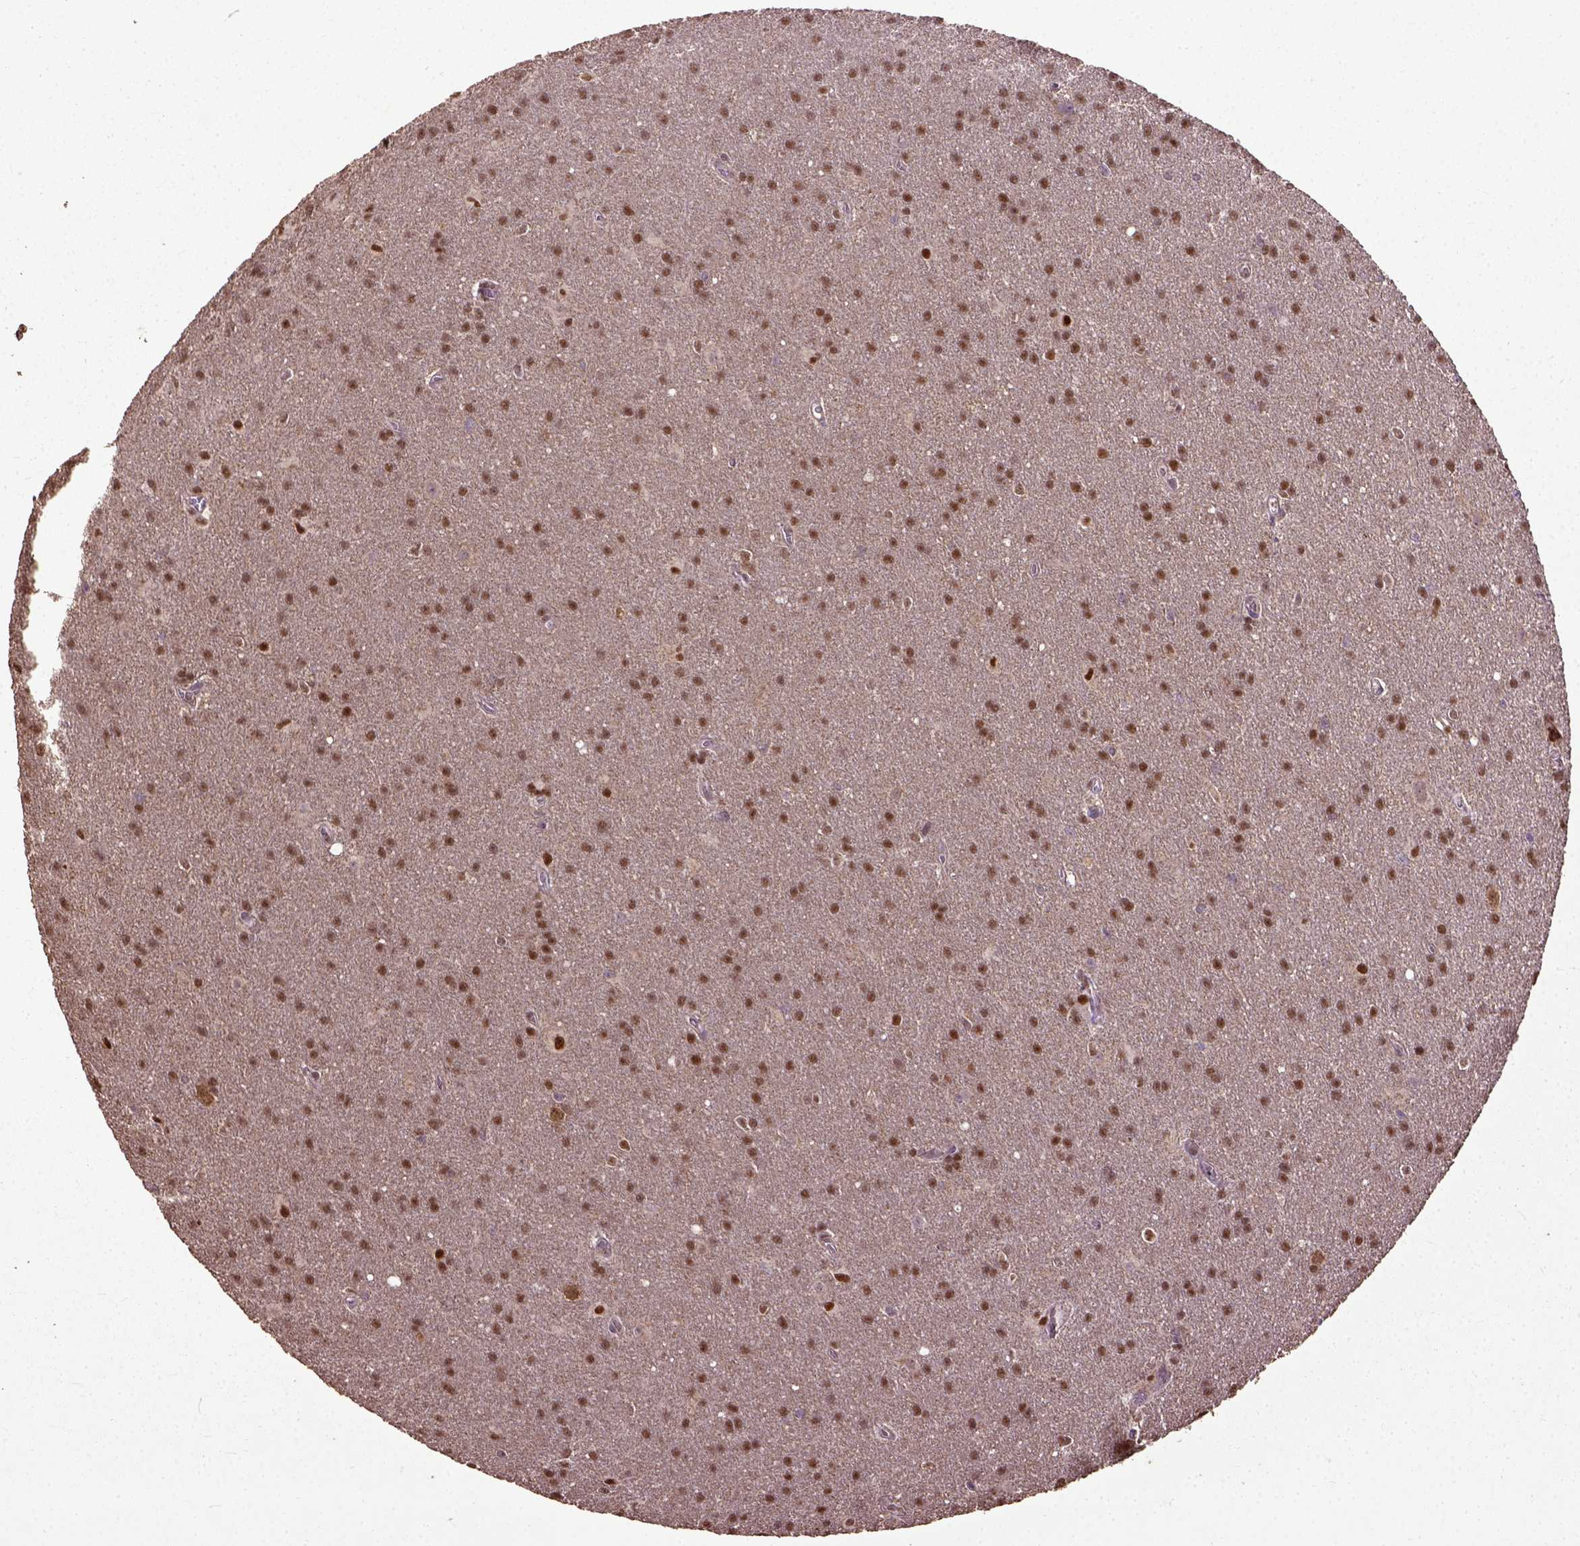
{"staining": {"intensity": "moderate", "quantity": ">75%", "location": "nuclear"}, "tissue": "glioma", "cell_type": "Tumor cells", "image_type": "cancer", "snomed": [{"axis": "morphology", "description": "Glioma, malignant, Low grade"}, {"axis": "topography", "description": "Brain"}], "caption": "Brown immunohistochemical staining in glioma exhibits moderate nuclear expression in approximately >75% of tumor cells. (Stains: DAB (3,3'-diaminobenzidine) in brown, nuclei in blue, Microscopy: brightfield microscopy at high magnification).", "gene": "UBA3", "patient": {"sex": "male", "age": 58}}